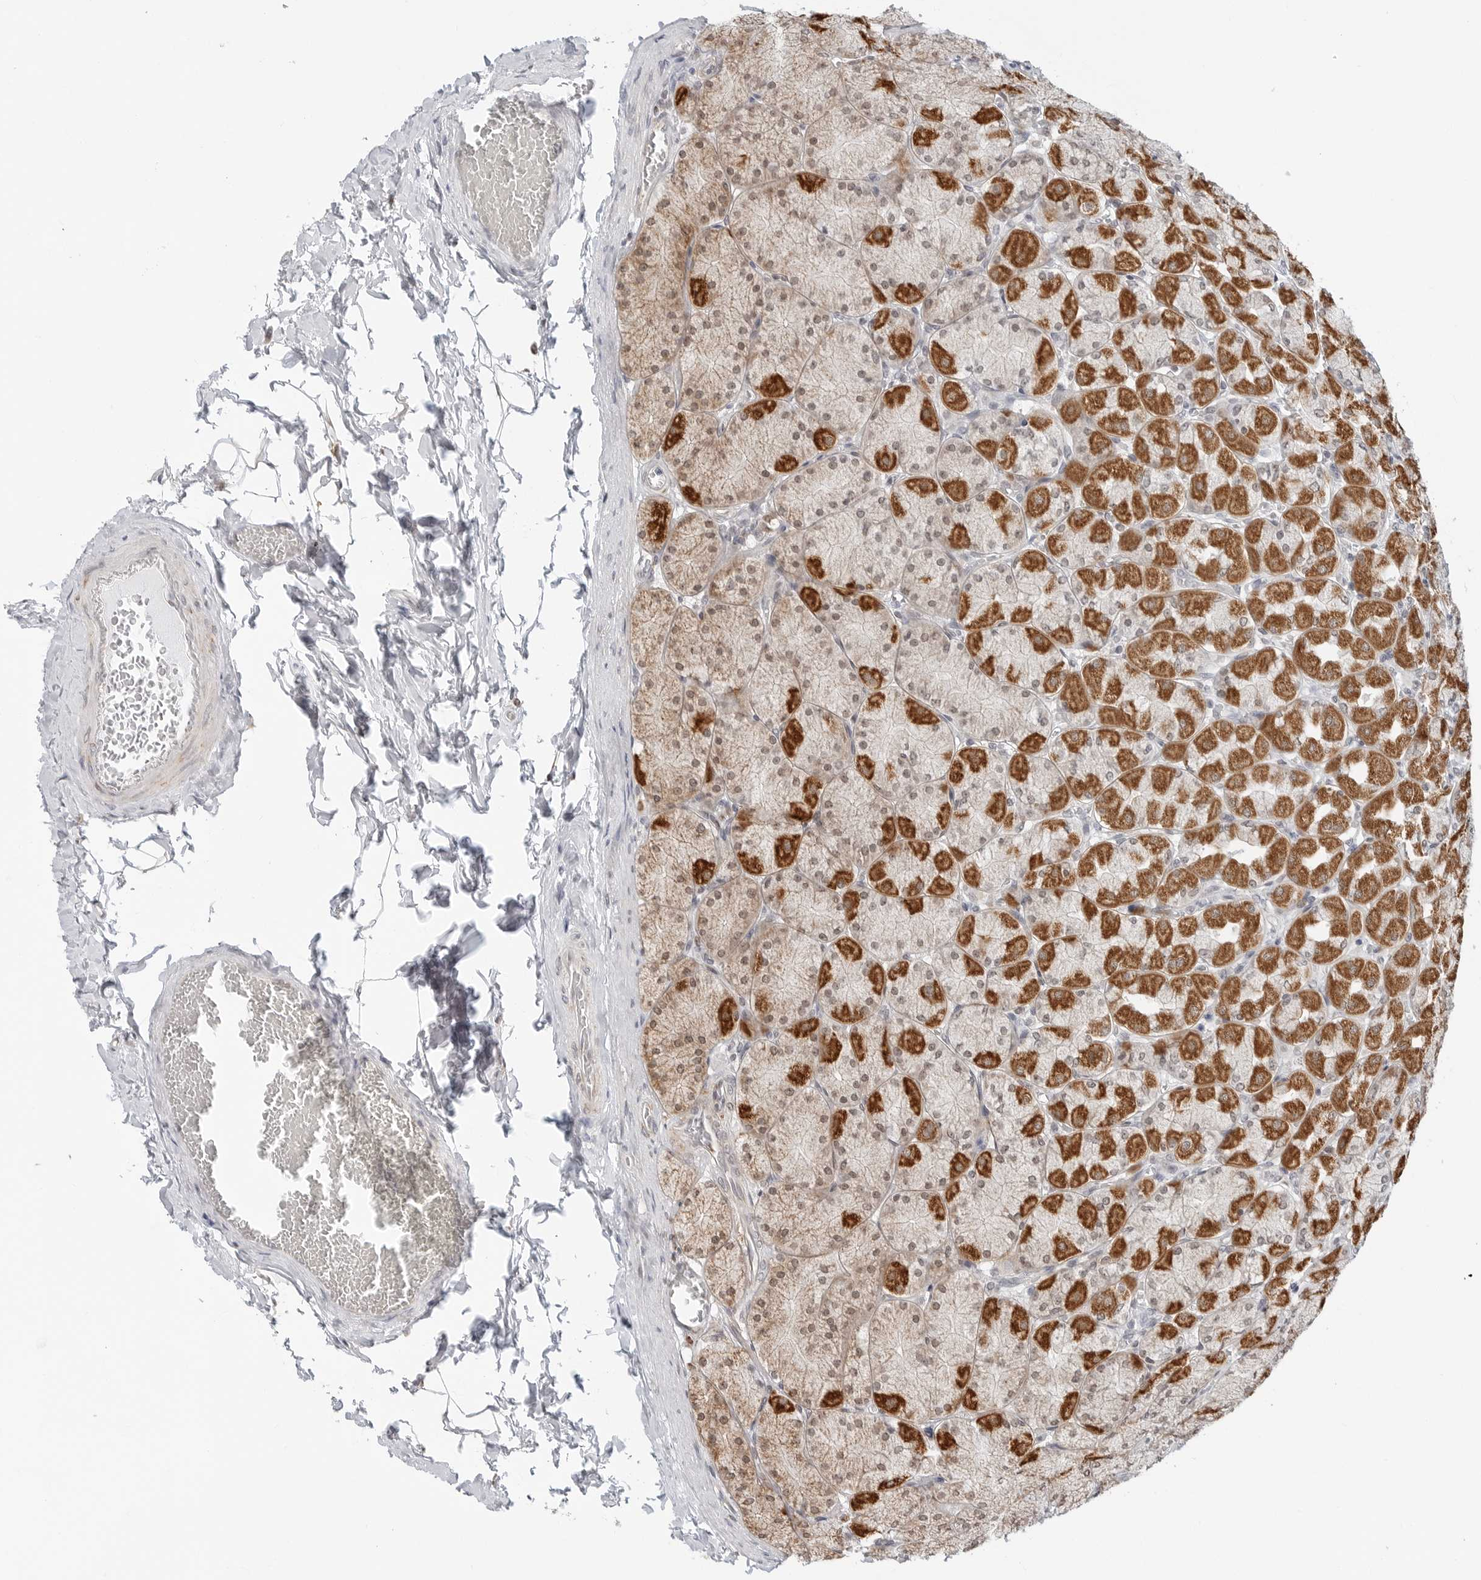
{"staining": {"intensity": "strong", "quantity": ">75%", "location": "cytoplasmic/membranous,nuclear"}, "tissue": "stomach", "cell_type": "Glandular cells", "image_type": "normal", "snomed": [{"axis": "morphology", "description": "Normal tissue, NOS"}, {"axis": "topography", "description": "Stomach, upper"}], "caption": "Protein staining exhibits strong cytoplasmic/membranous,nuclear staining in approximately >75% of glandular cells in benign stomach.", "gene": "POLR3GL", "patient": {"sex": "female", "age": 56}}